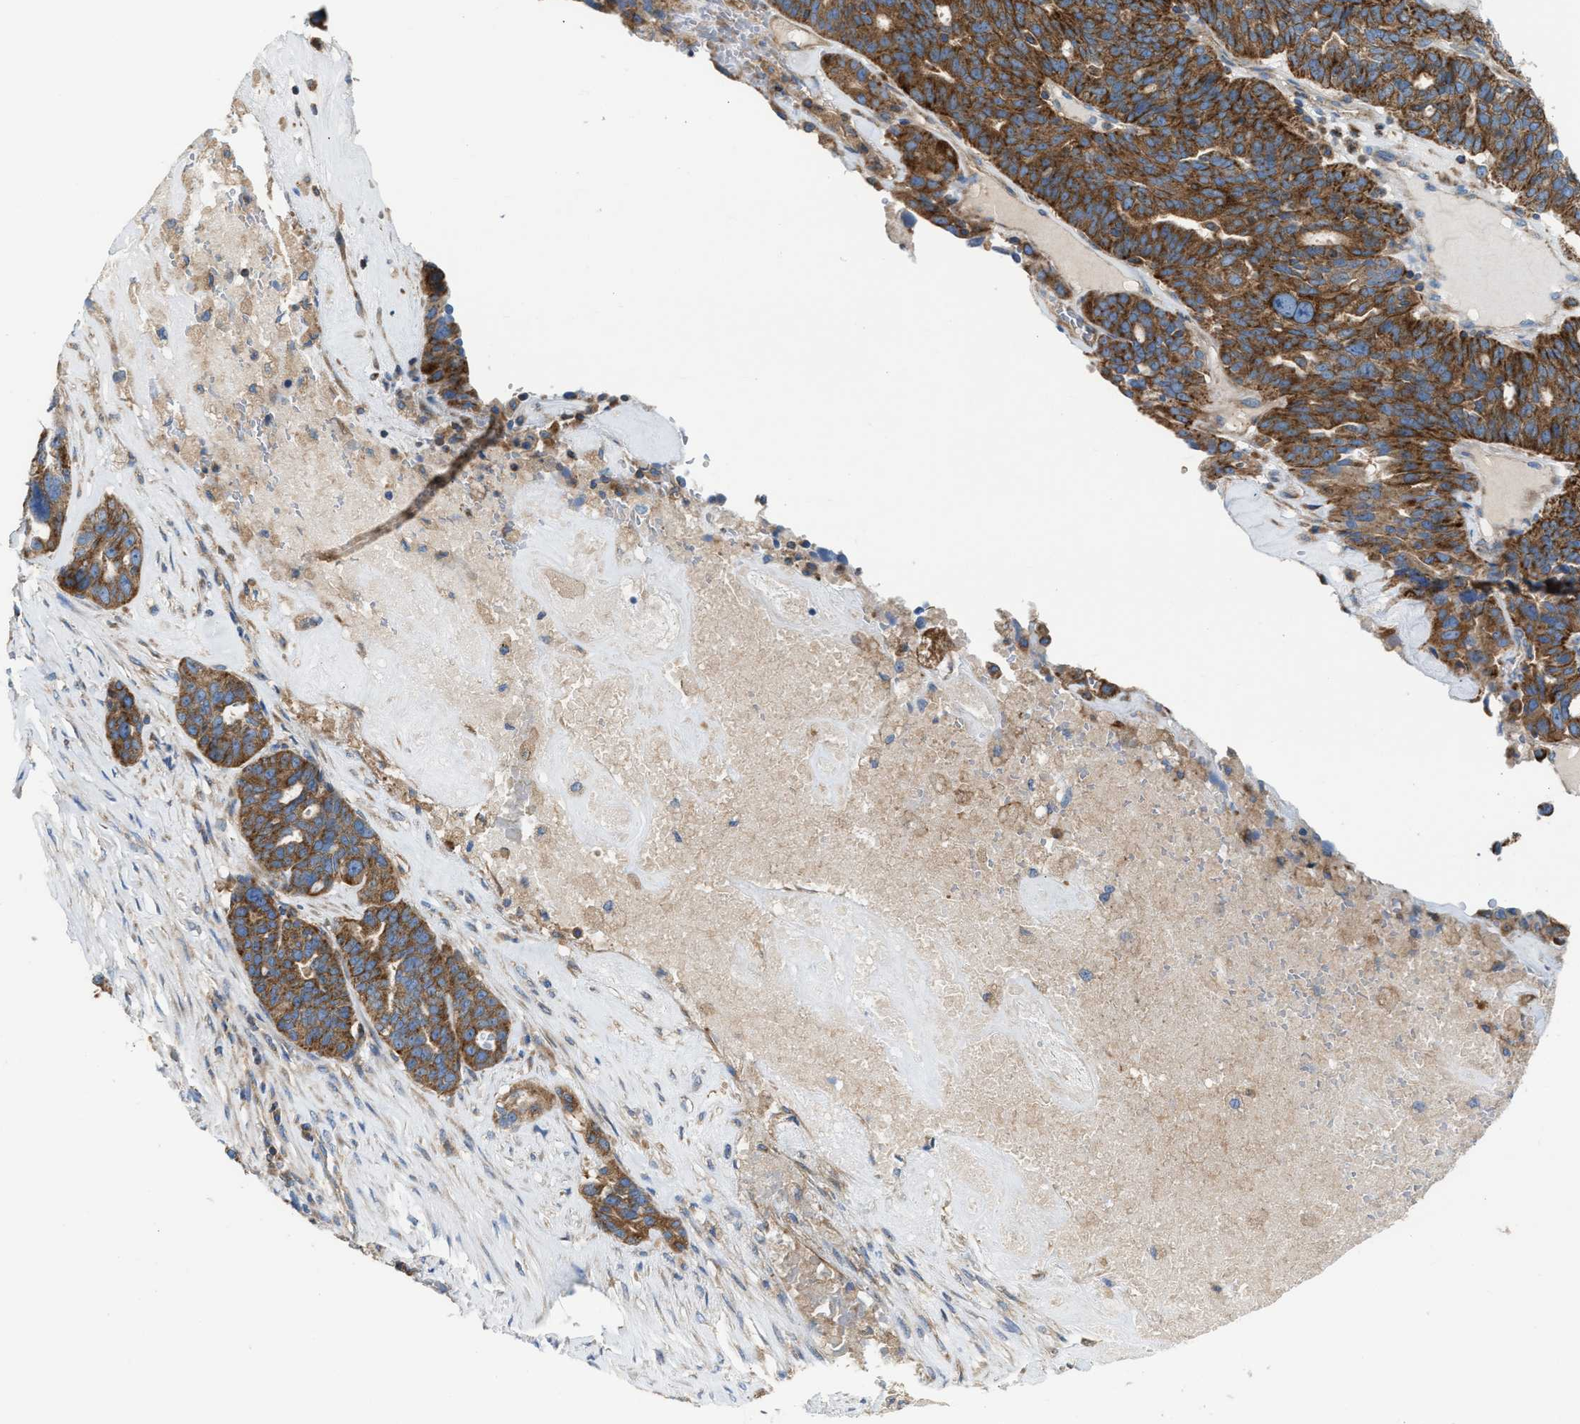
{"staining": {"intensity": "strong", "quantity": ">75%", "location": "cytoplasmic/membranous"}, "tissue": "ovarian cancer", "cell_type": "Tumor cells", "image_type": "cancer", "snomed": [{"axis": "morphology", "description": "Cystadenocarcinoma, serous, NOS"}, {"axis": "topography", "description": "Ovary"}], "caption": "The image exhibits a brown stain indicating the presence of a protein in the cytoplasmic/membranous of tumor cells in ovarian cancer.", "gene": "TBC1D15", "patient": {"sex": "female", "age": 59}}